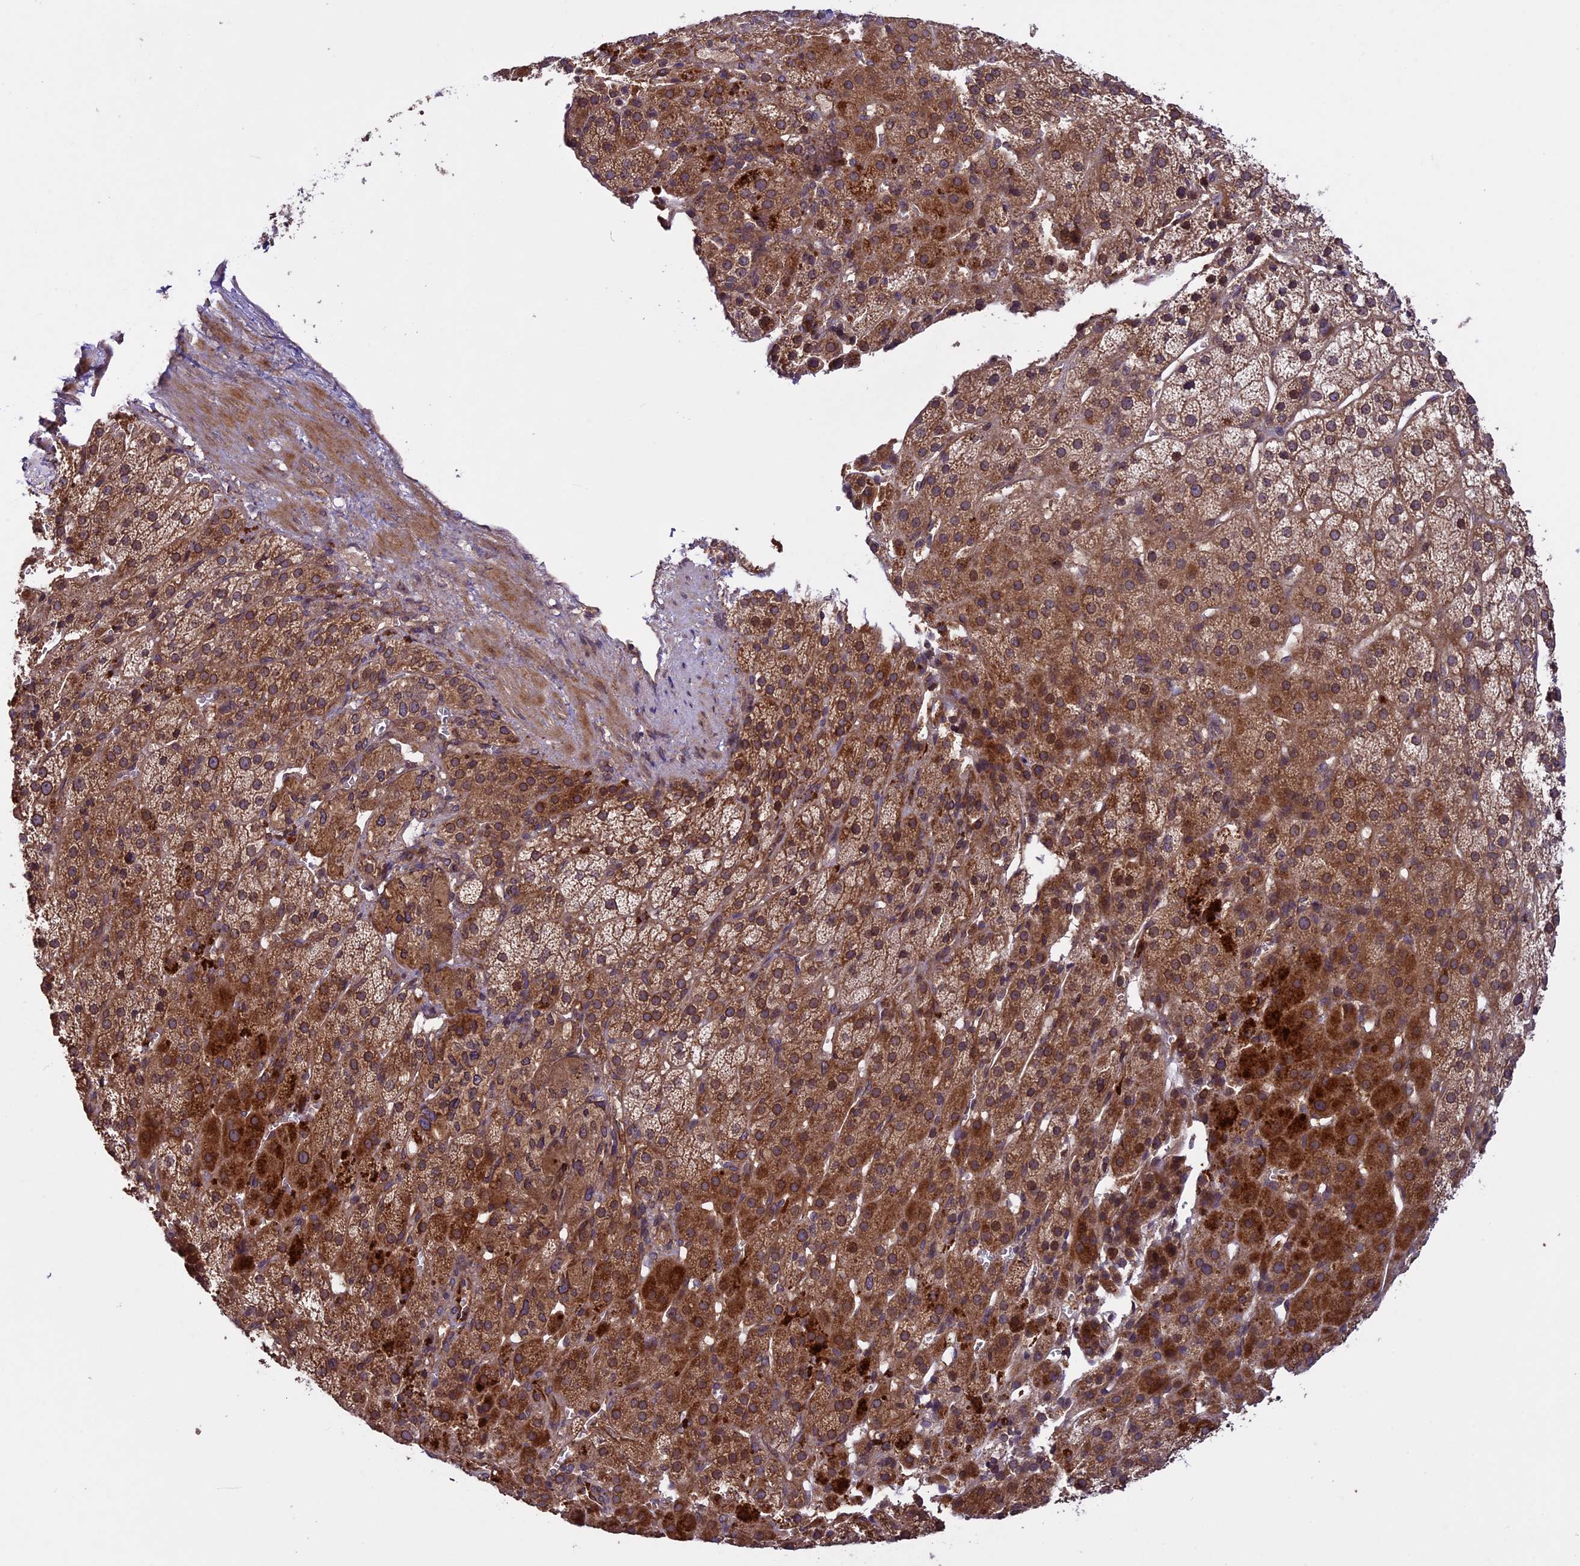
{"staining": {"intensity": "moderate", "quantity": ">75%", "location": "cytoplasmic/membranous"}, "tissue": "adrenal gland", "cell_type": "Glandular cells", "image_type": "normal", "snomed": [{"axis": "morphology", "description": "Normal tissue, NOS"}, {"axis": "topography", "description": "Adrenal gland"}], "caption": "Approximately >75% of glandular cells in normal human adrenal gland exhibit moderate cytoplasmic/membranous protein positivity as visualized by brown immunohistochemical staining.", "gene": "CCDC125", "patient": {"sex": "female", "age": 57}}